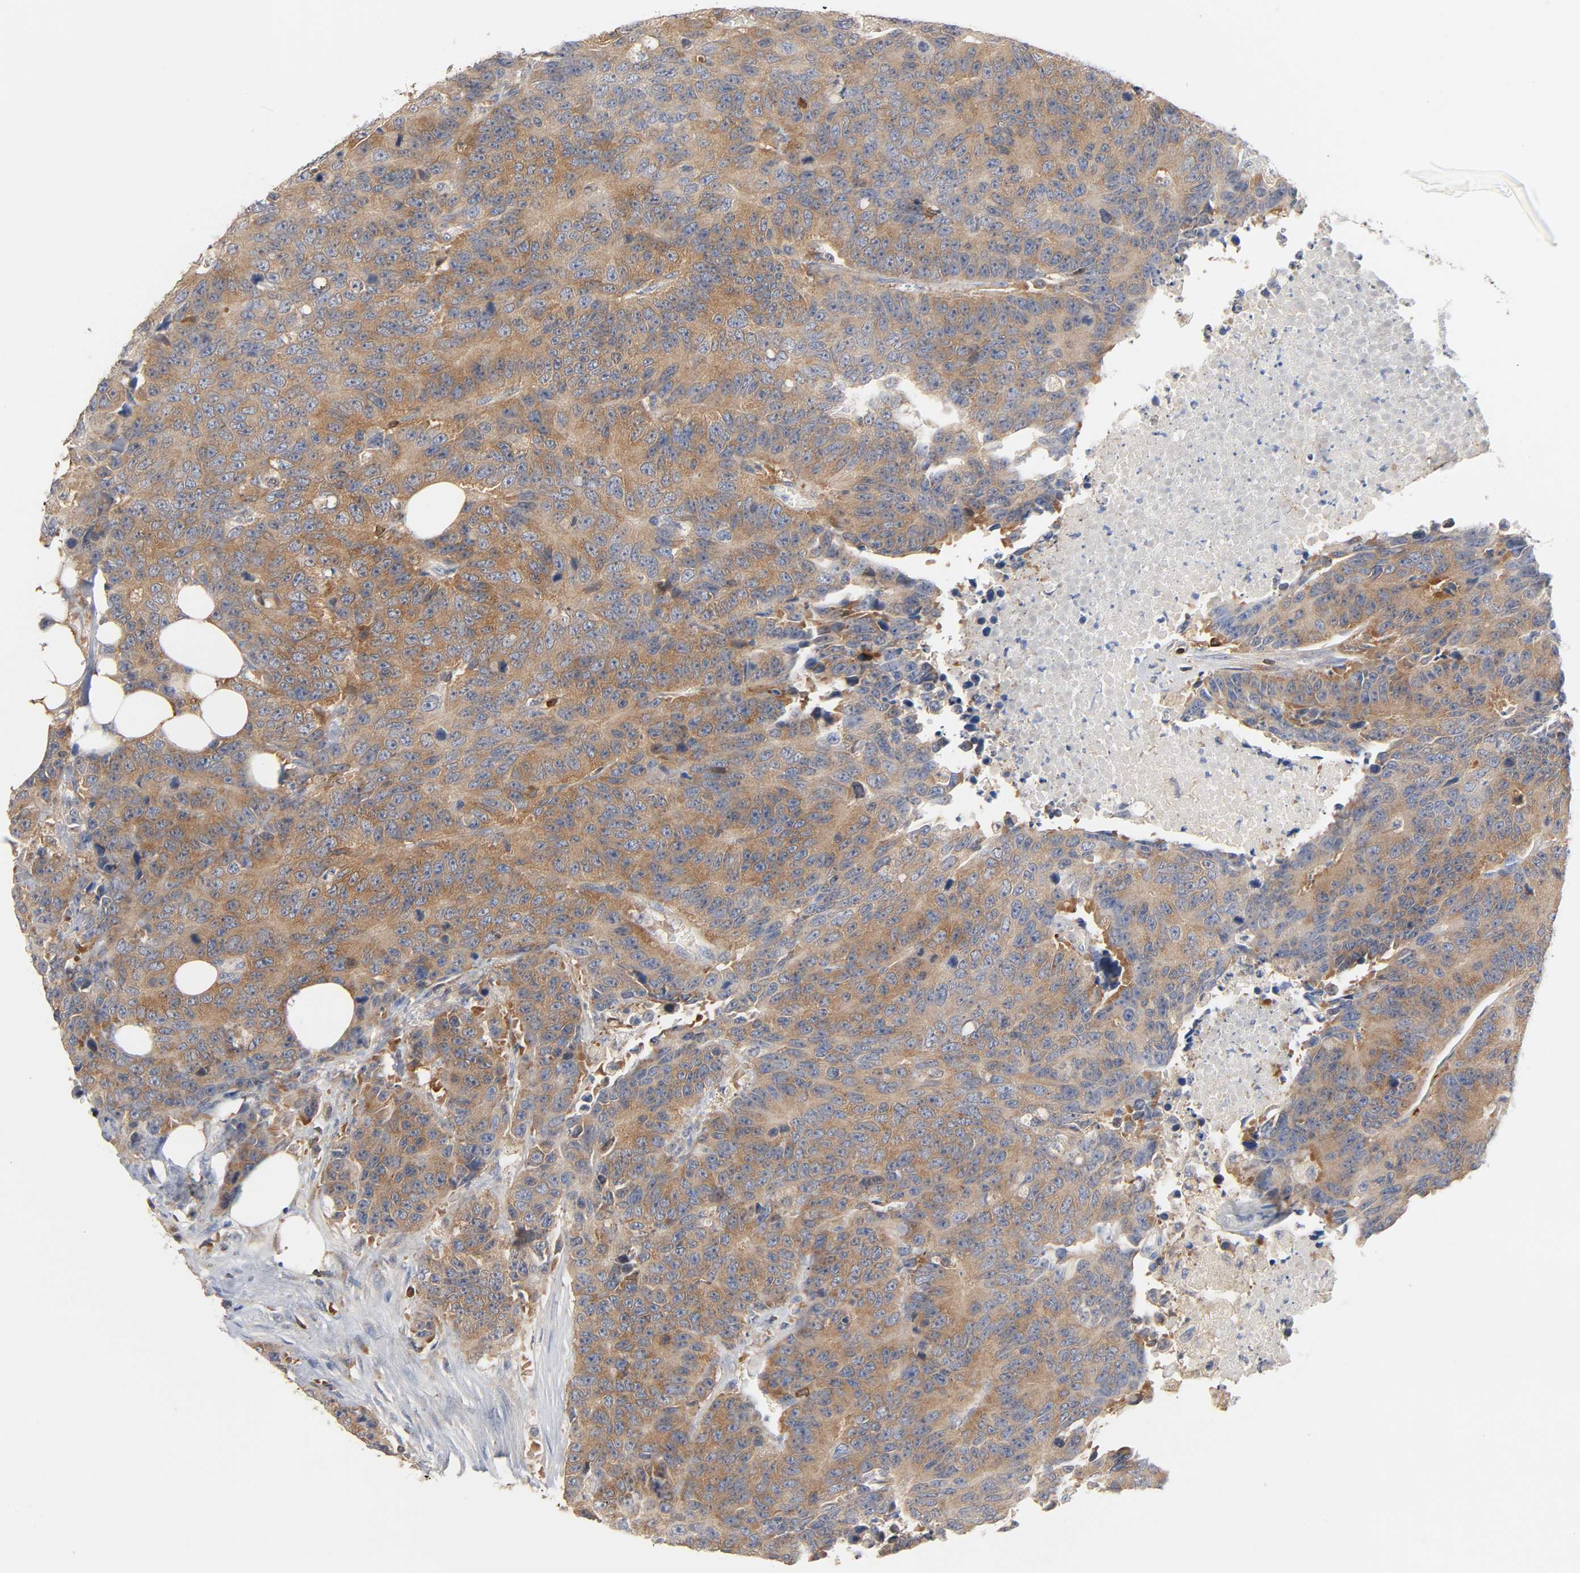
{"staining": {"intensity": "moderate", "quantity": ">75%", "location": "cytoplasmic/membranous"}, "tissue": "colorectal cancer", "cell_type": "Tumor cells", "image_type": "cancer", "snomed": [{"axis": "morphology", "description": "Adenocarcinoma, NOS"}, {"axis": "topography", "description": "Colon"}], "caption": "An IHC image of tumor tissue is shown. Protein staining in brown labels moderate cytoplasmic/membranous positivity in colorectal adenocarcinoma within tumor cells.", "gene": "BIN1", "patient": {"sex": "female", "age": 86}}